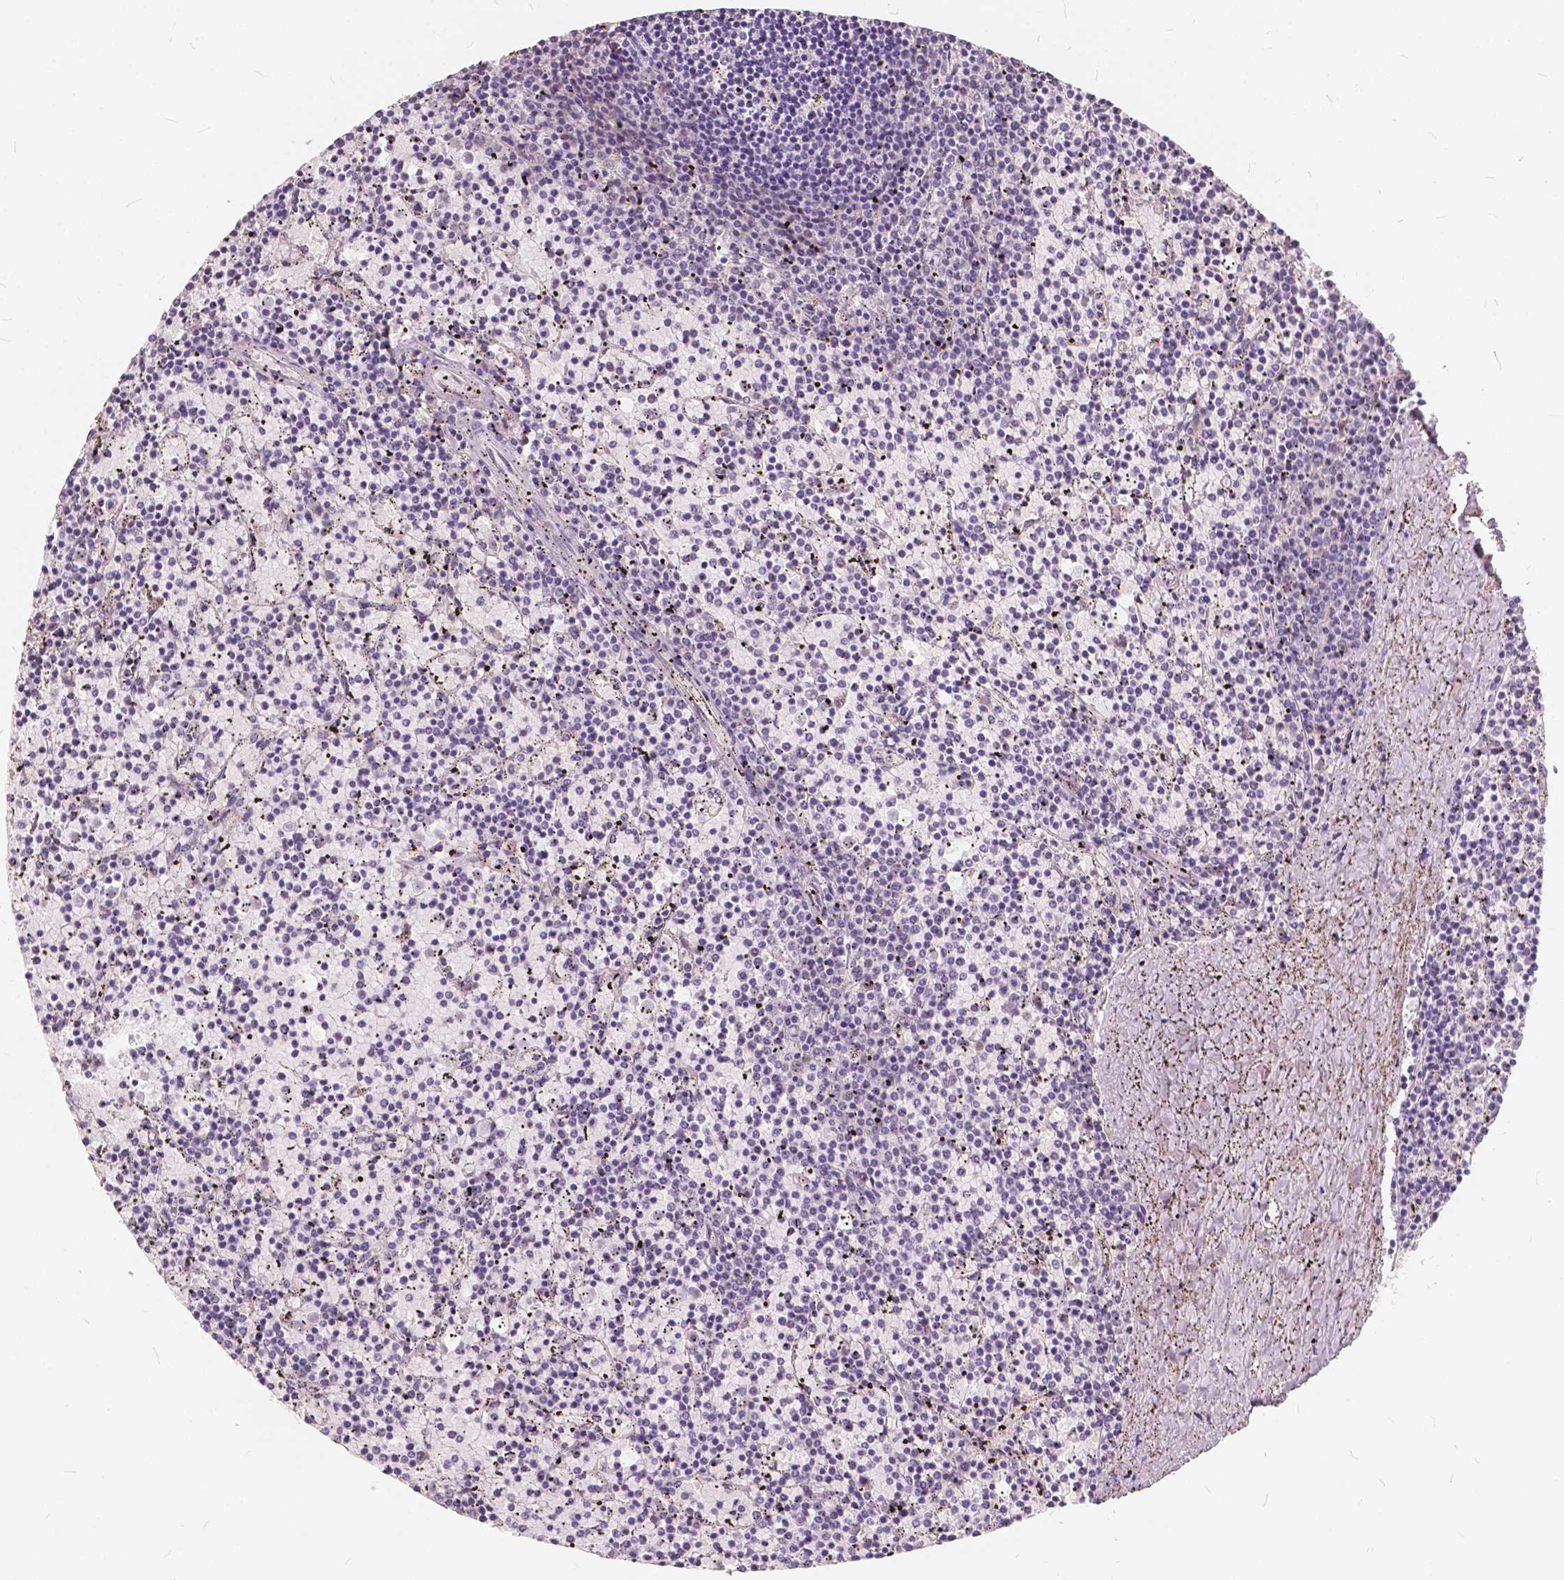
{"staining": {"intensity": "negative", "quantity": "none", "location": "none"}, "tissue": "lymphoma", "cell_type": "Tumor cells", "image_type": "cancer", "snomed": [{"axis": "morphology", "description": "Malignant lymphoma, non-Hodgkin's type, Low grade"}, {"axis": "topography", "description": "Spleen"}], "caption": "Photomicrograph shows no significant protein staining in tumor cells of low-grade malignant lymphoma, non-Hodgkin's type. Brightfield microscopy of immunohistochemistry stained with DAB (brown) and hematoxylin (blue), captured at high magnification.", "gene": "SLC7A8", "patient": {"sex": "female", "age": 77}}